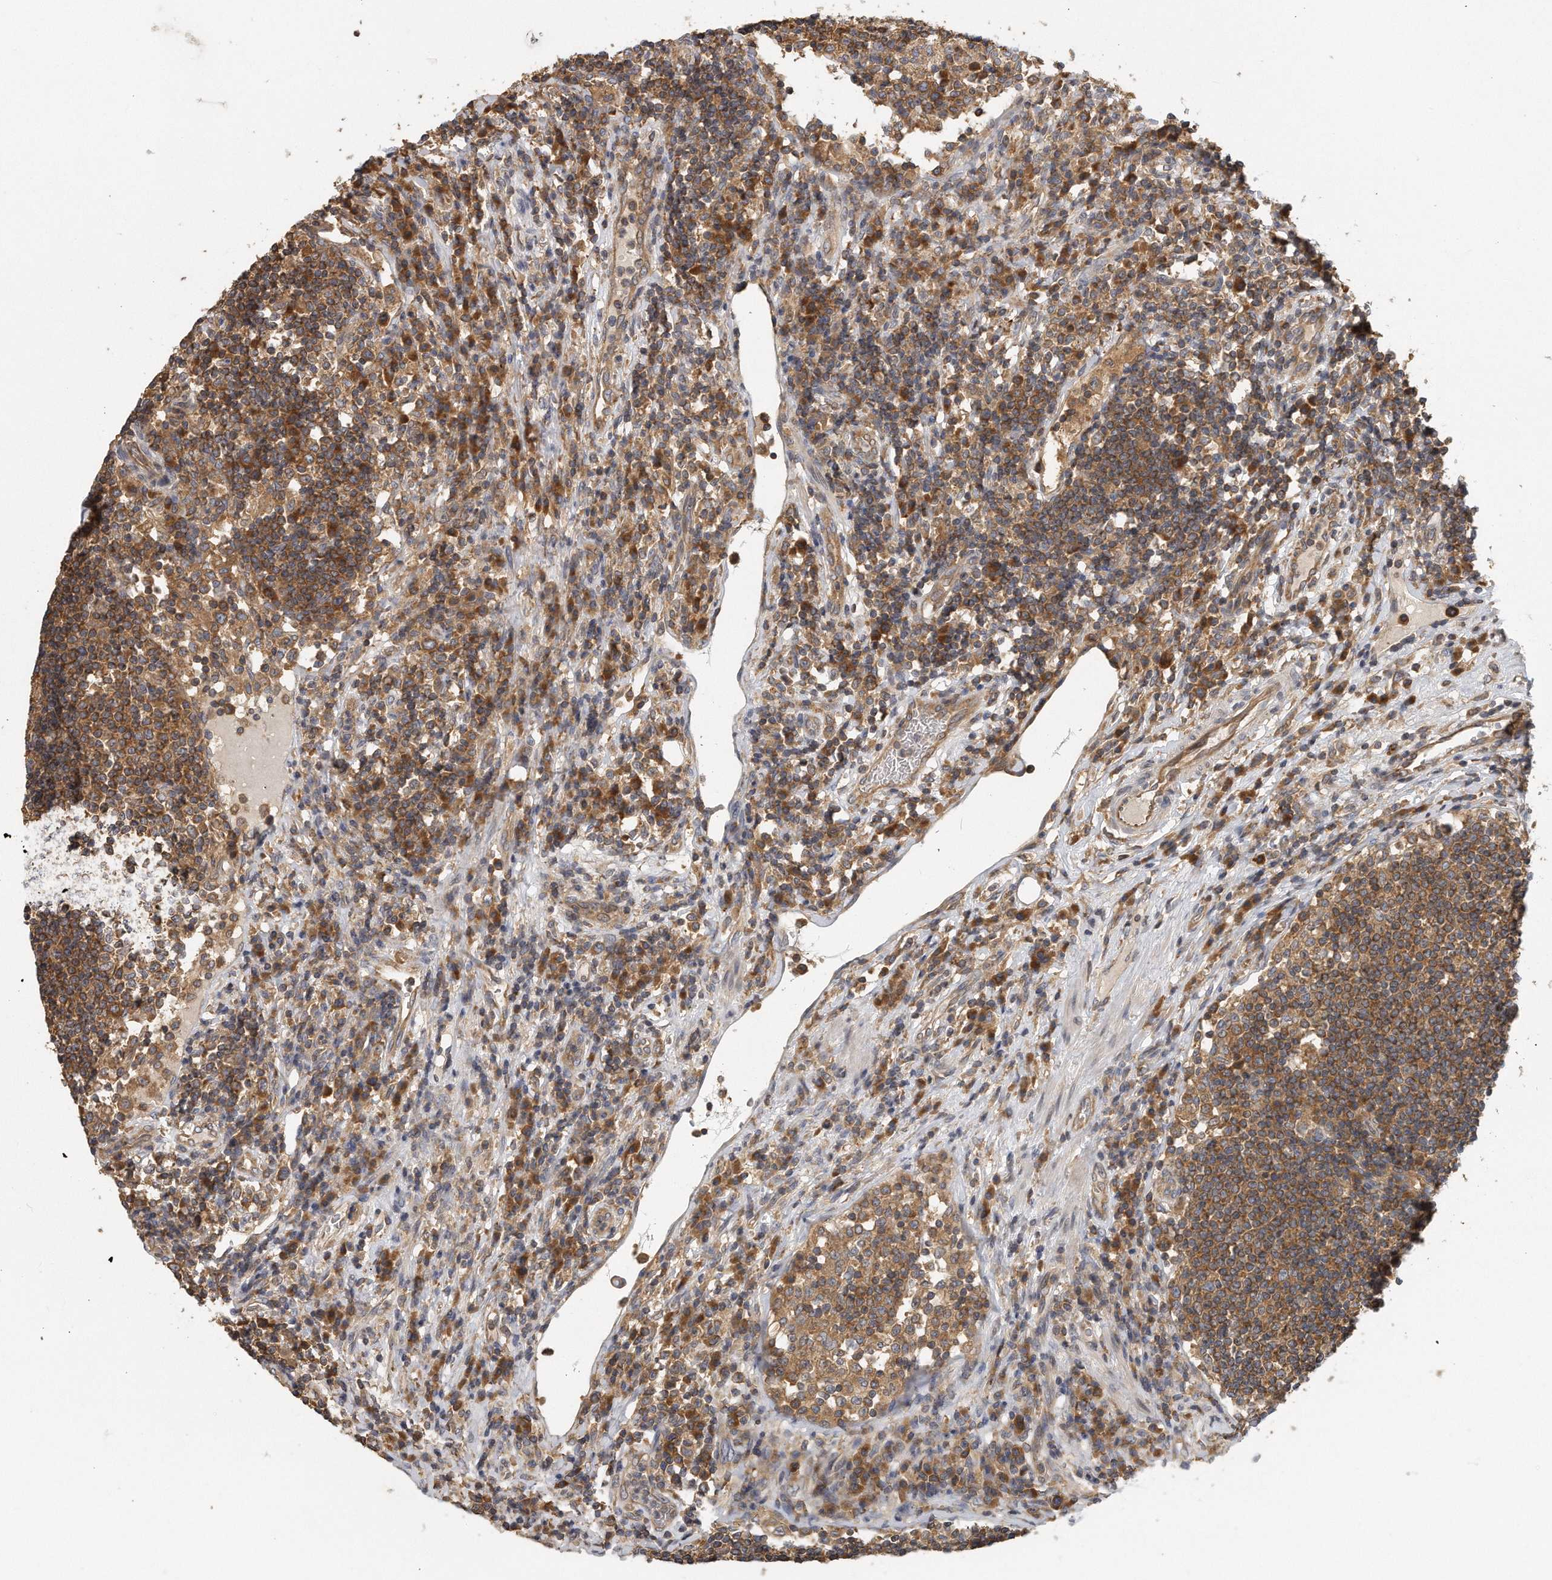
{"staining": {"intensity": "moderate", "quantity": ">75%", "location": "cytoplasmic/membranous"}, "tissue": "lymph node", "cell_type": "Non-germinal center cells", "image_type": "normal", "snomed": [{"axis": "morphology", "description": "Normal tissue, NOS"}, {"axis": "topography", "description": "Lymph node"}], "caption": "This is a histology image of immunohistochemistry (IHC) staining of unremarkable lymph node, which shows moderate expression in the cytoplasmic/membranous of non-germinal center cells.", "gene": "EIF3I", "patient": {"sex": "female", "age": 53}}